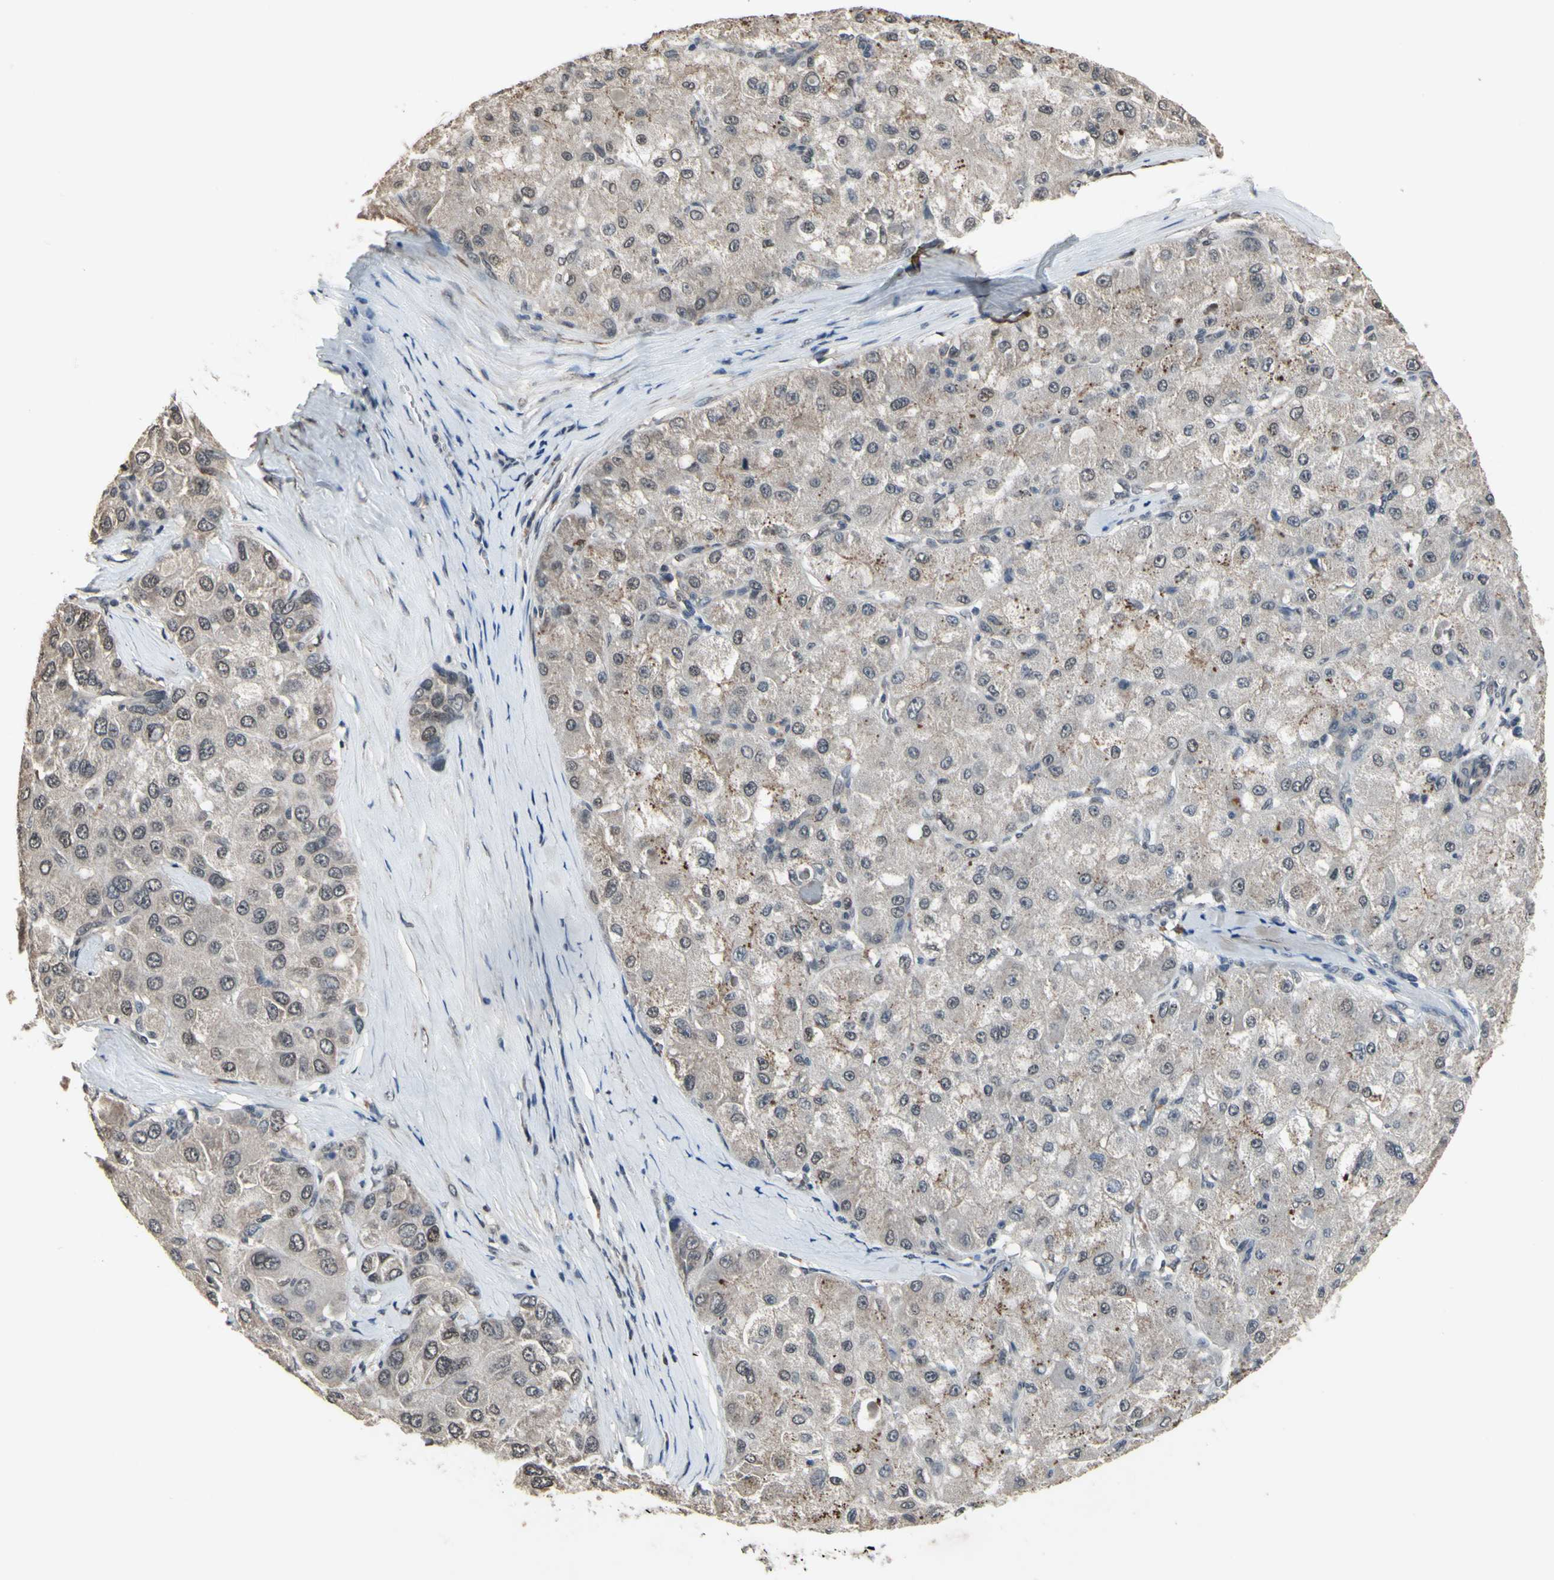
{"staining": {"intensity": "negative", "quantity": "none", "location": "none"}, "tissue": "liver cancer", "cell_type": "Tumor cells", "image_type": "cancer", "snomed": [{"axis": "morphology", "description": "Carcinoma, Hepatocellular, NOS"}, {"axis": "topography", "description": "Liver"}], "caption": "Liver hepatocellular carcinoma was stained to show a protein in brown. There is no significant staining in tumor cells. Brightfield microscopy of immunohistochemistry stained with DAB (brown) and hematoxylin (blue), captured at high magnification.", "gene": "ZNF174", "patient": {"sex": "male", "age": 80}}